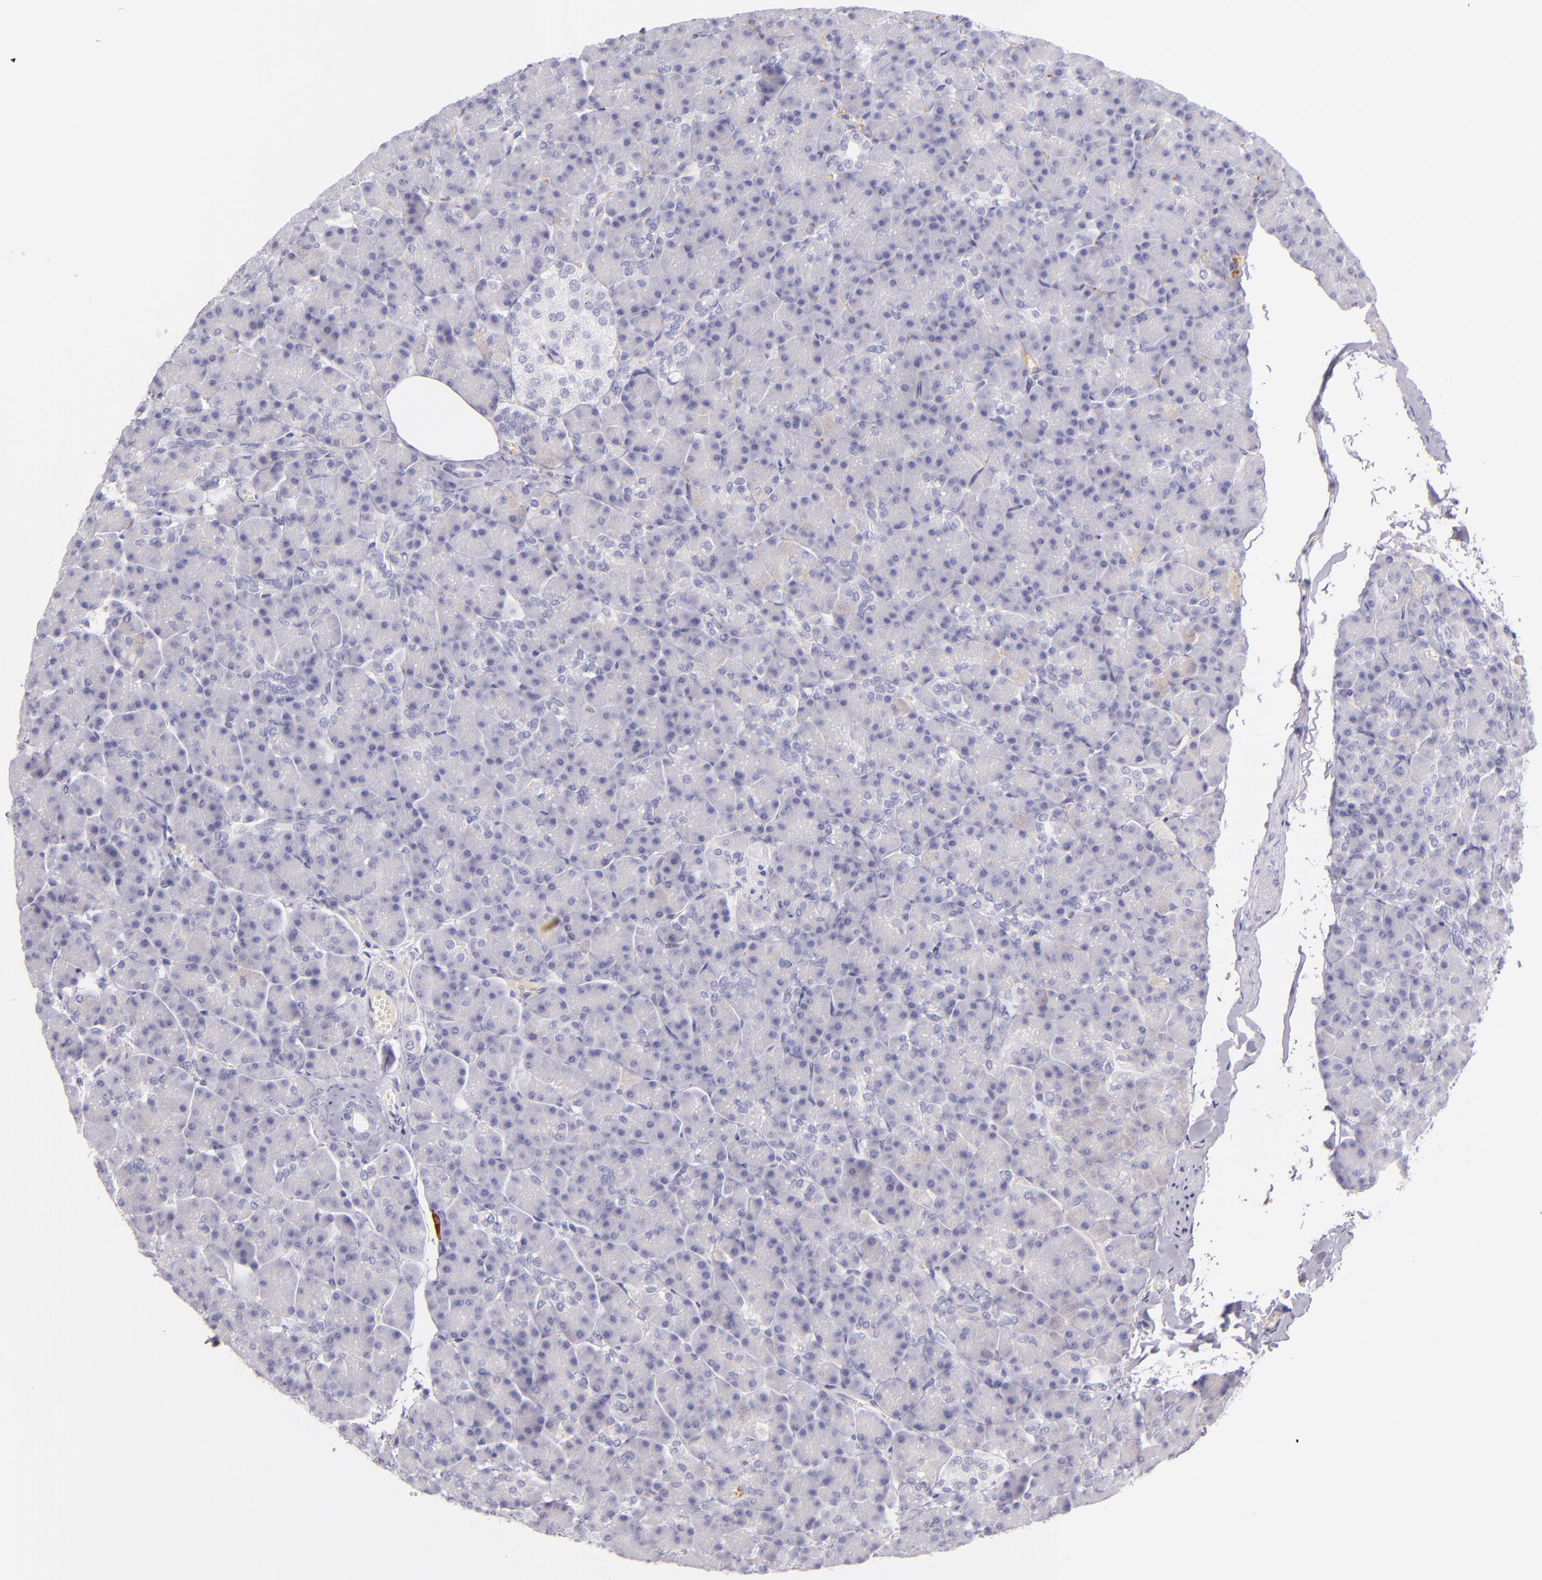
{"staining": {"intensity": "negative", "quantity": "none", "location": "none"}, "tissue": "pancreas", "cell_type": "Exocrine glandular cells", "image_type": "normal", "snomed": [{"axis": "morphology", "description": "Normal tissue, NOS"}, {"axis": "topography", "description": "Pancreas"}], "caption": "The immunohistochemistry image has no significant expression in exocrine glandular cells of pancreas. (Immunohistochemistry, brightfield microscopy, high magnification).", "gene": "ICAM1", "patient": {"sex": "female", "age": 43}}